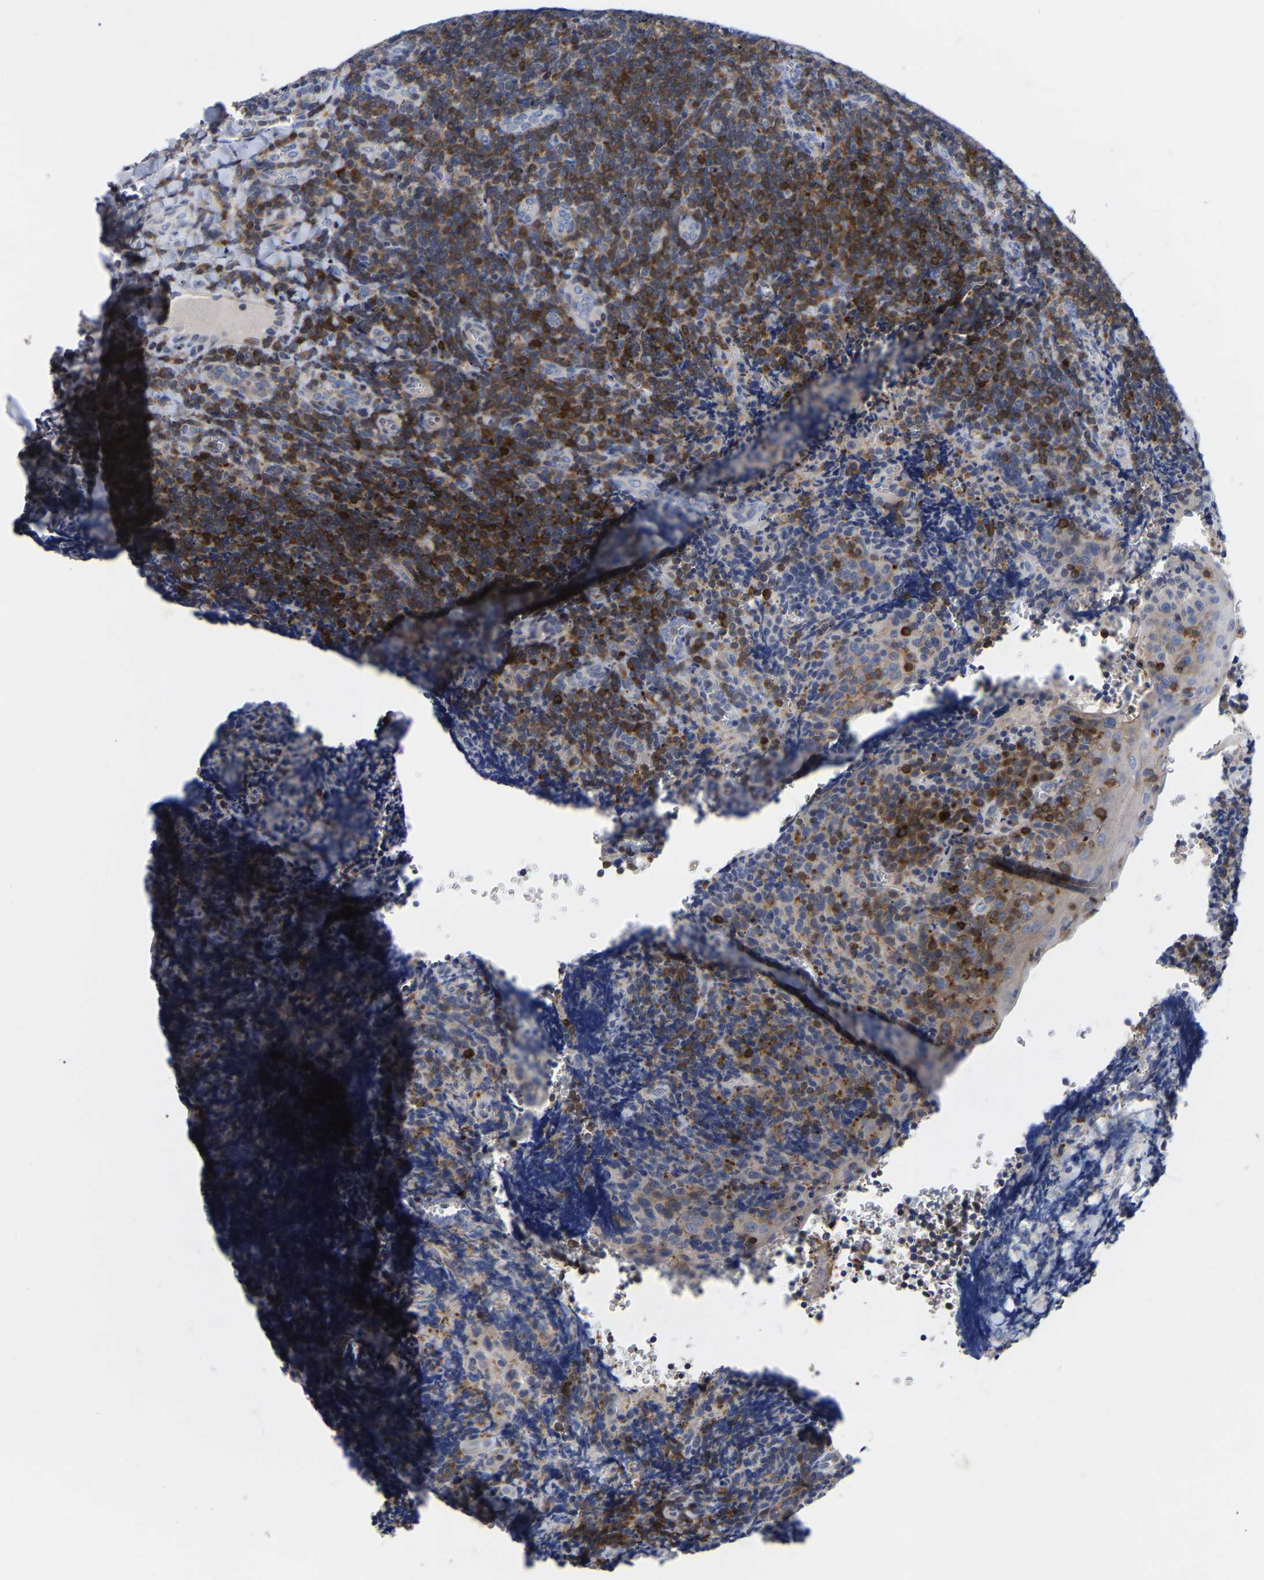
{"staining": {"intensity": "strong", "quantity": ">75%", "location": "cytoplasmic/membranous"}, "tissue": "tonsil", "cell_type": "Germinal center cells", "image_type": "normal", "snomed": [{"axis": "morphology", "description": "Normal tissue, NOS"}, {"axis": "morphology", "description": "Inflammation, NOS"}, {"axis": "topography", "description": "Tonsil"}], "caption": "Benign tonsil was stained to show a protein in brown. There is high levels of strong cytoplasmic/membranous expression in approximately >75% of germinal center cells. Immunohistochemistry stains the protein in brown and the nuclei are stained blue.", "gene": "PTPN7", "patient": {"sex": "female", "age": 31}}